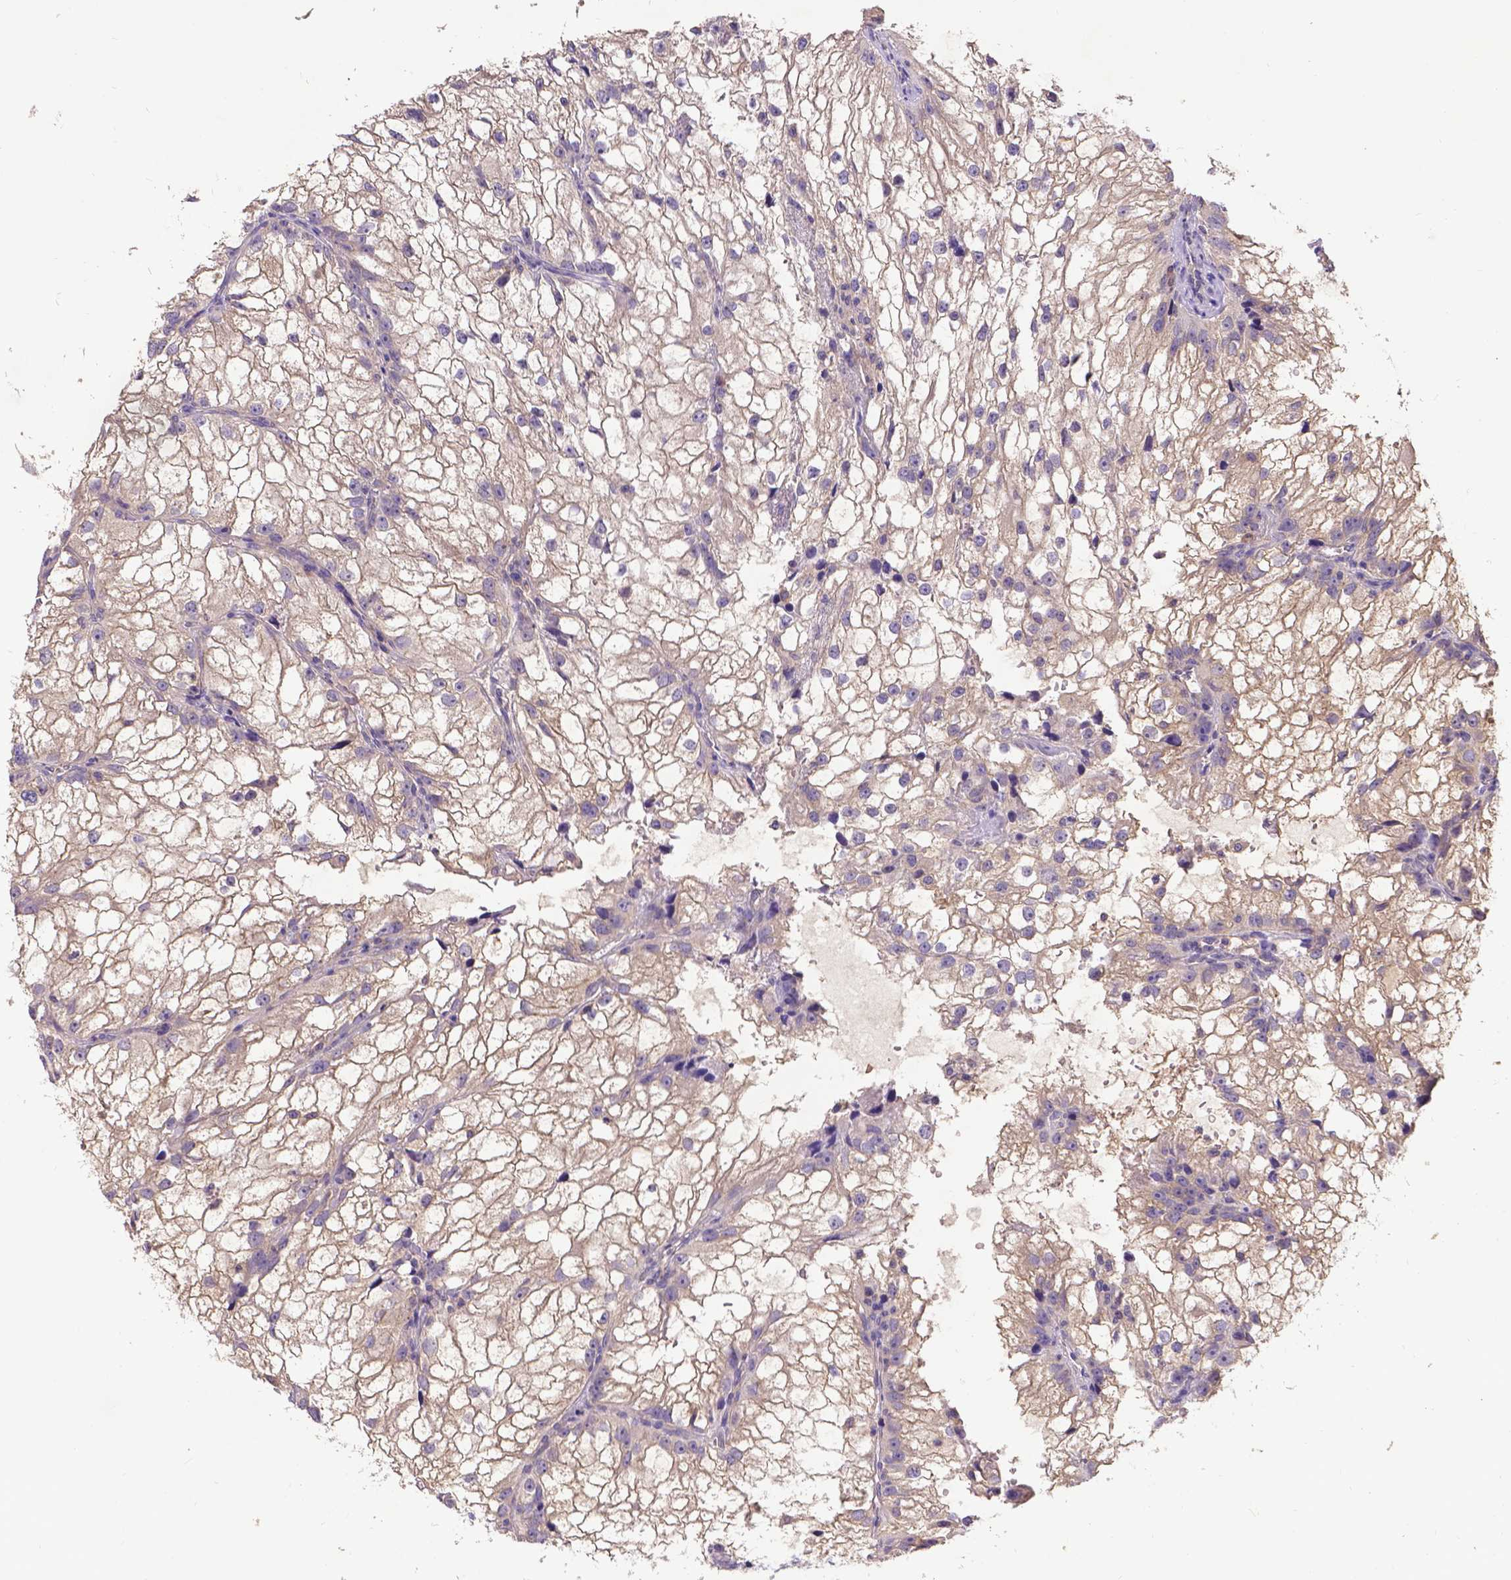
{"staining": {"intensity": "weak", "quantity": "25%-75%", "location": "cytoplasmic/membranous"}, "tissue": "renal cancer", "cell_type": "Tumor cells", "image_type": "cancer", "snomed": [{"axis": "morphology", "description": "Adenocarcinoma, NOS"}, {"axis": "topography", "description": "Kidney"}], "caption": "There is low levels of weak cytoplasmic/membranous positivity in tumor cells of renal cancer (adenocarcinoma), as demonstrated by immunohistochemical staining (brown color).", "gene": "DENND6A", "patient": {"sex": "male", "age": 59}}